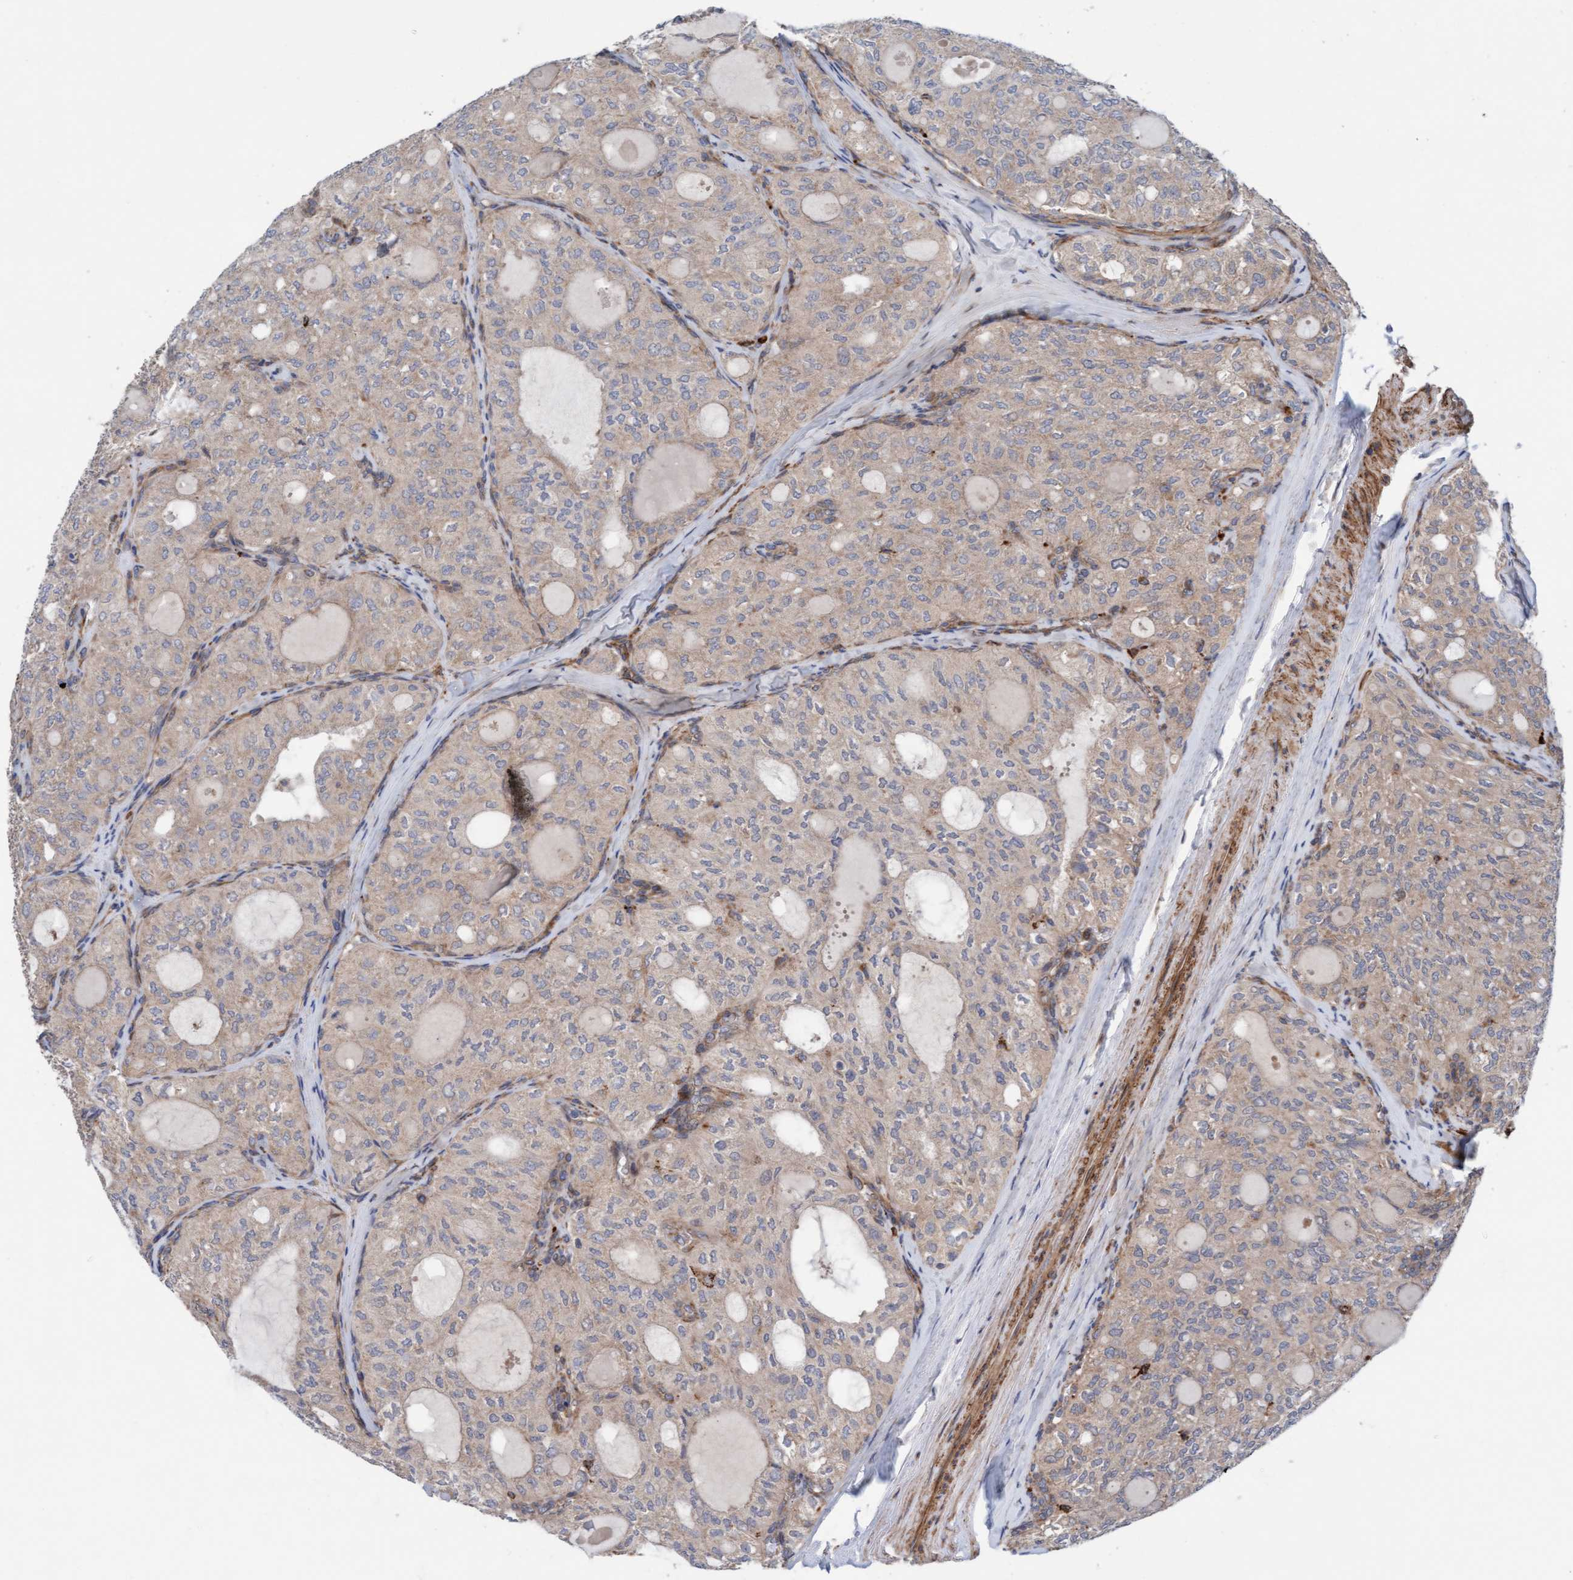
{"staining": {"intensity": "weak", "quantity": "25%-75%", "location": "cytoplasmic/membranous"}, "tissue": "thyroid cancer", "cell_type": "Tumor cells", "image_type": "cancer", "snomed": [{"axis": "morphology", "description": "Follicular adenoma carcinoma, NOS"}, {"axis": "topography", "description": "Thyroid gland"}], "caption": "Thyroid cancer (follicular adenoma carcinoma) stained with DAB (3,3'-diaminobenzidine) IHC exhibits low levels of weak cytoplasmic/membranous expression in about 25%-75% of tumor cells.", "gene": "CDK5RAP3", "patient": {"sex": "male", "age": 75}}